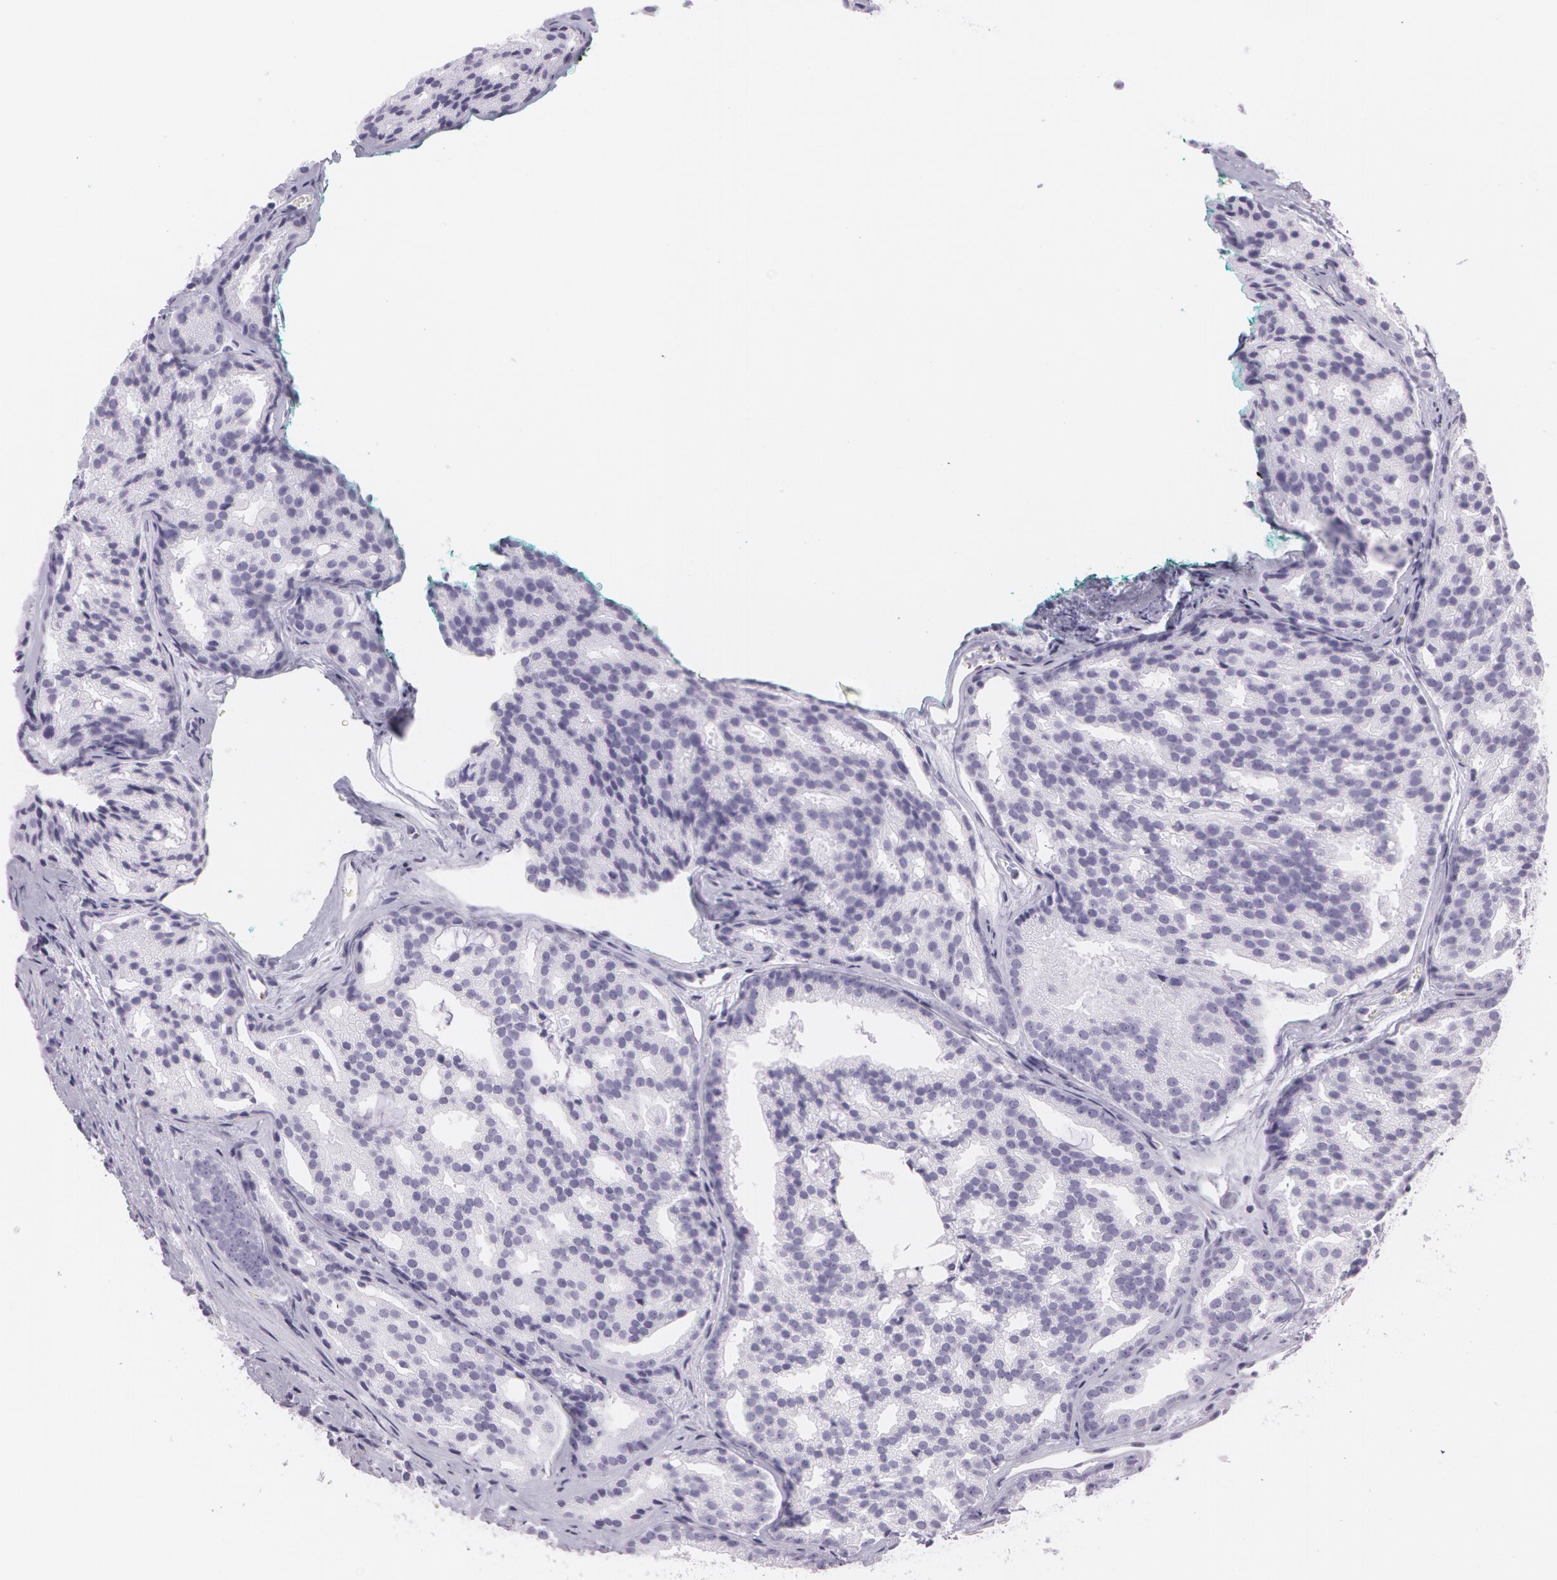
{"staining": {"intensity": "negative", "quantity": "none", "location": "none"}, "tissue": "prostate cancer", "cell_type": "Tumor cells", "image_type": "cancer", "snomed": [{"axis": "morphology", "description": "Adenocarcinoma, High grade"}, {"axis": "topography", "description": "Prostate"}], "caption": "High power microscopy photomicrograph of an IHC photomicrograph of prostate cancer (adenocarcinoma (high-grade)), revealing no significant staining in tumor cells. Nuclei are stained in blue.", "gene": "SNCG", "patient": {"sex": "male", "age": 64}}